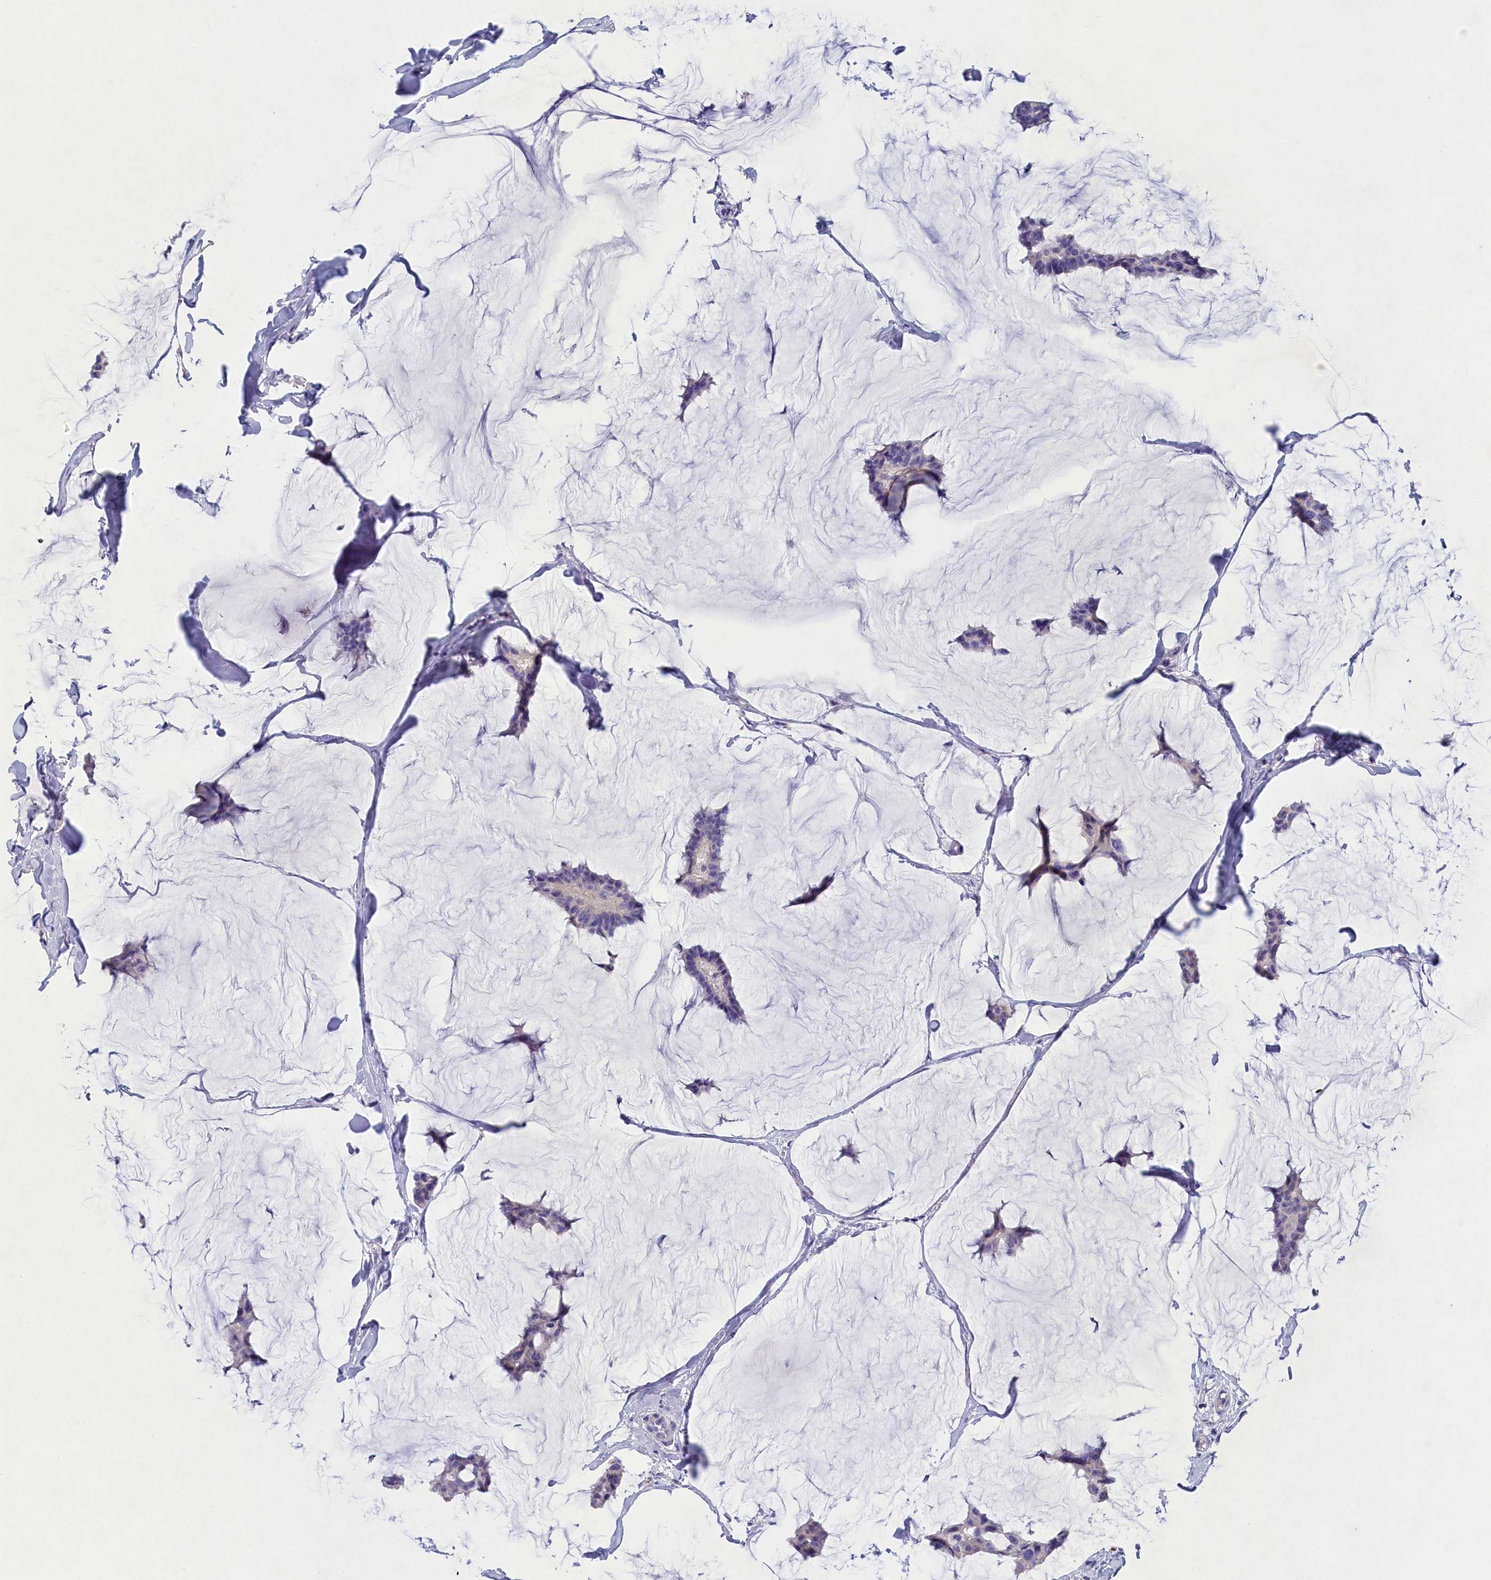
{"staining": {"intensity": "negative", "quantity": "none", "location": "none"}, "tissue": "breast cancer", "cell_type": "Tumor cells", "image_type": "cancer", "snomed": [{"axis": "morphology", "description": "Duct carcinoma"}, {"axis": "topography", "description": "Breast"}], "caption": "This histopathology image is of breast cancer stained with immunohistochemistry to label a protein in brown with the nuclei are counter-stained blue. There is no expression in tumor cells. (DAB (3,3'-diaminobenzidine) immunohistochemistry (IHC) with hematoxylin counter stain).", "gene": "PRDM12", "patient": {"sex": "female", "age": 93}}